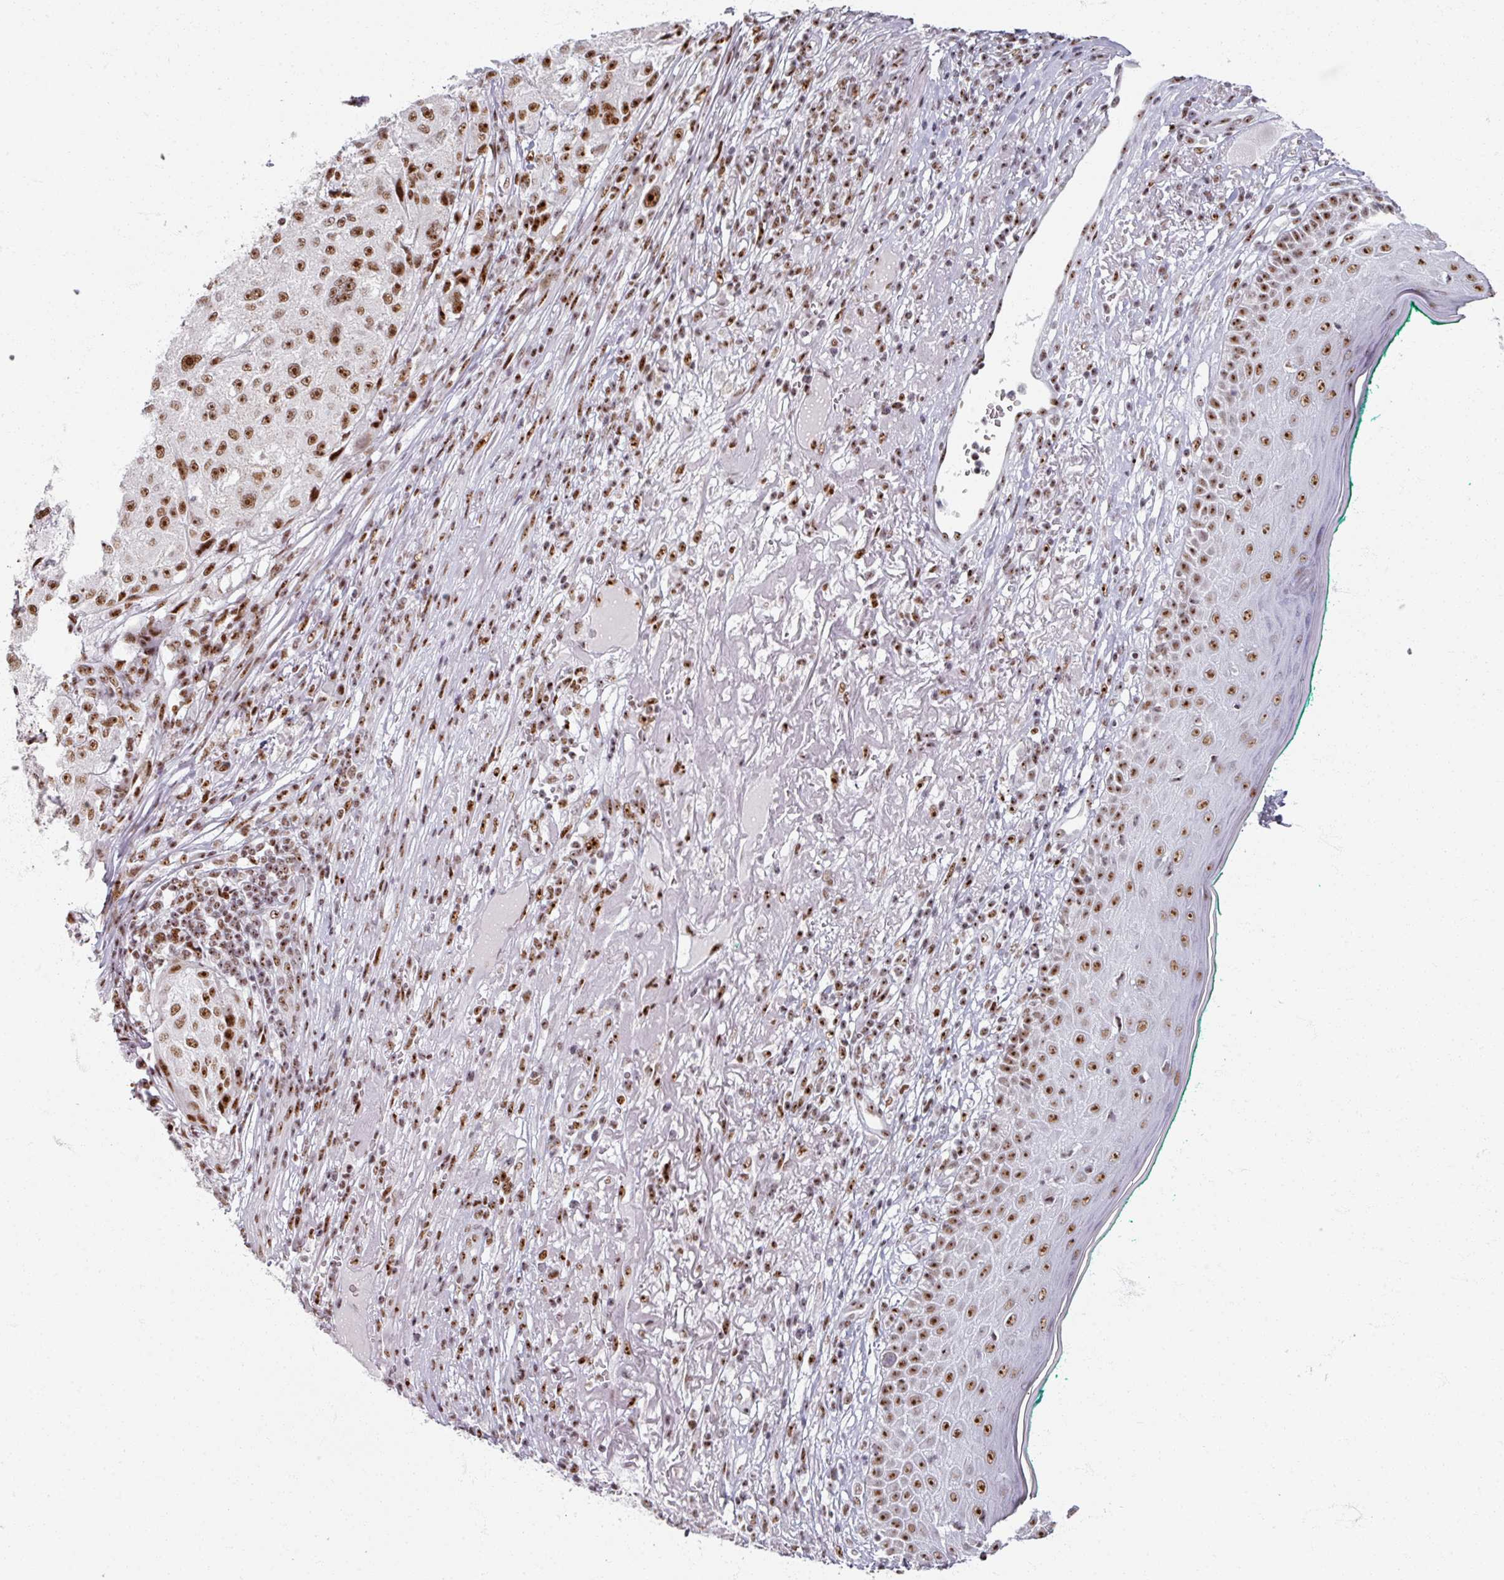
{"staining": {"intensity": "moderate", "quantity": ">75%", "location": "nuclear"}, "tissue": "melanoma", "cell_type": "Tumor cells", "image_type": "cancer", "snomed": [{"axis": "morphology", "description": "Necrosis, NOS"}, {"axis": "morphology", "description": "Malignant melanoma, NOS"}, {"axis": "topography", "description": "Skin"}], "caption": "The histopathology image displays staining of malignant melanoma, revealing moderate nuclear protein expression (brown color) within tumor cells.", "gene": "ADAR", "patient": {"sex": "female", "age": 87}}